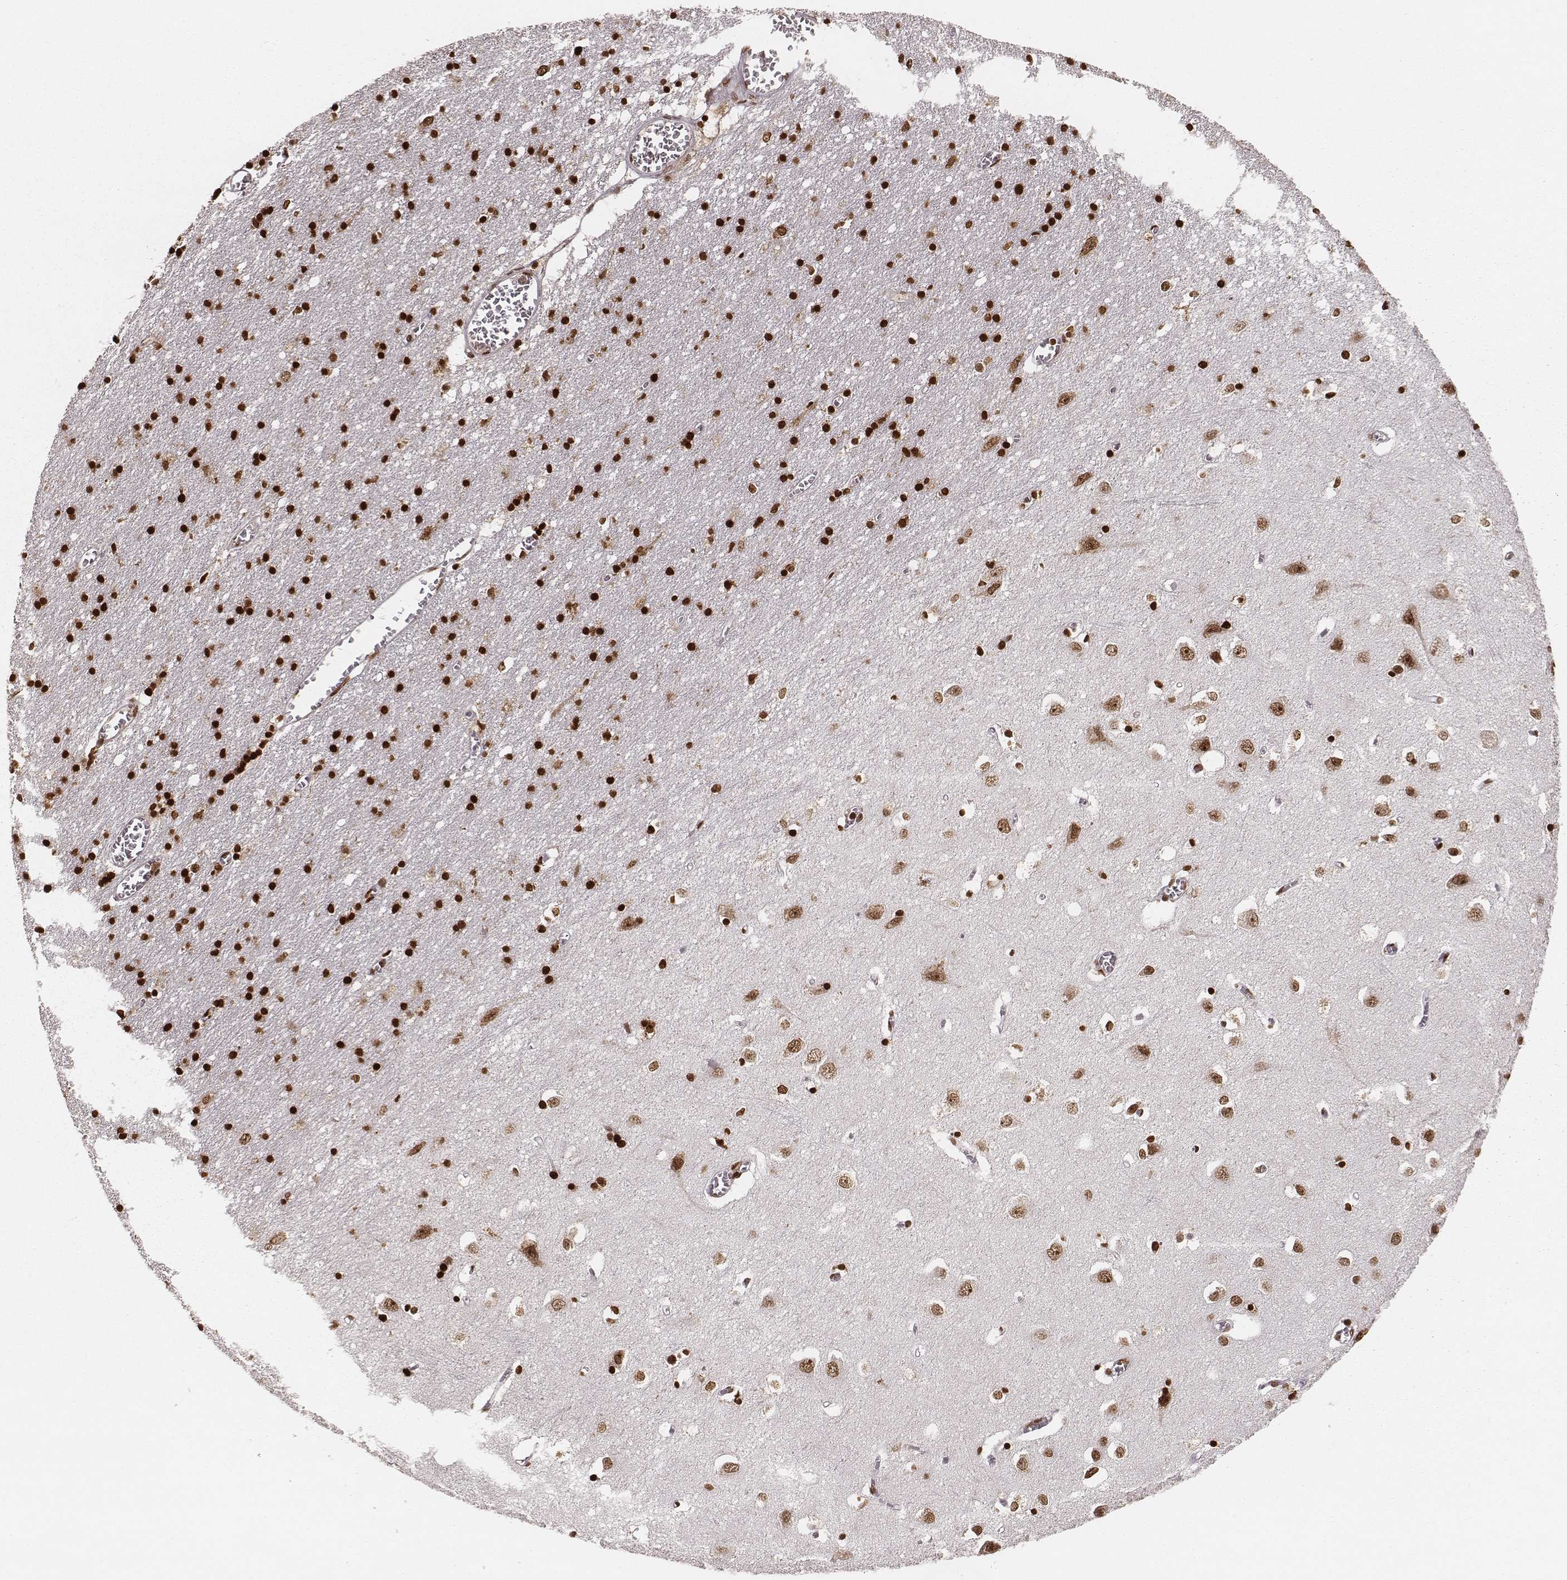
{"staining": {"intensity": "moderate", "quantity": ">75%", "location": "nuclear"}, "tissue": "cerebral cortex", "cell_type": "Endothelial cells", "image_type": "normal", "snomed": [{"axis": "morphology", "description": "Normal tissue, NOS"}, {"axis": "topography", "description": "Cerebral cortex"}], "caption": "Endothelial cells exhibit medium levels of moderate nuclear expression in about >75% of cells in benign cerebral cortex.", "gene": "PARP1", "patient": {"sex": "male", "age": 70}}